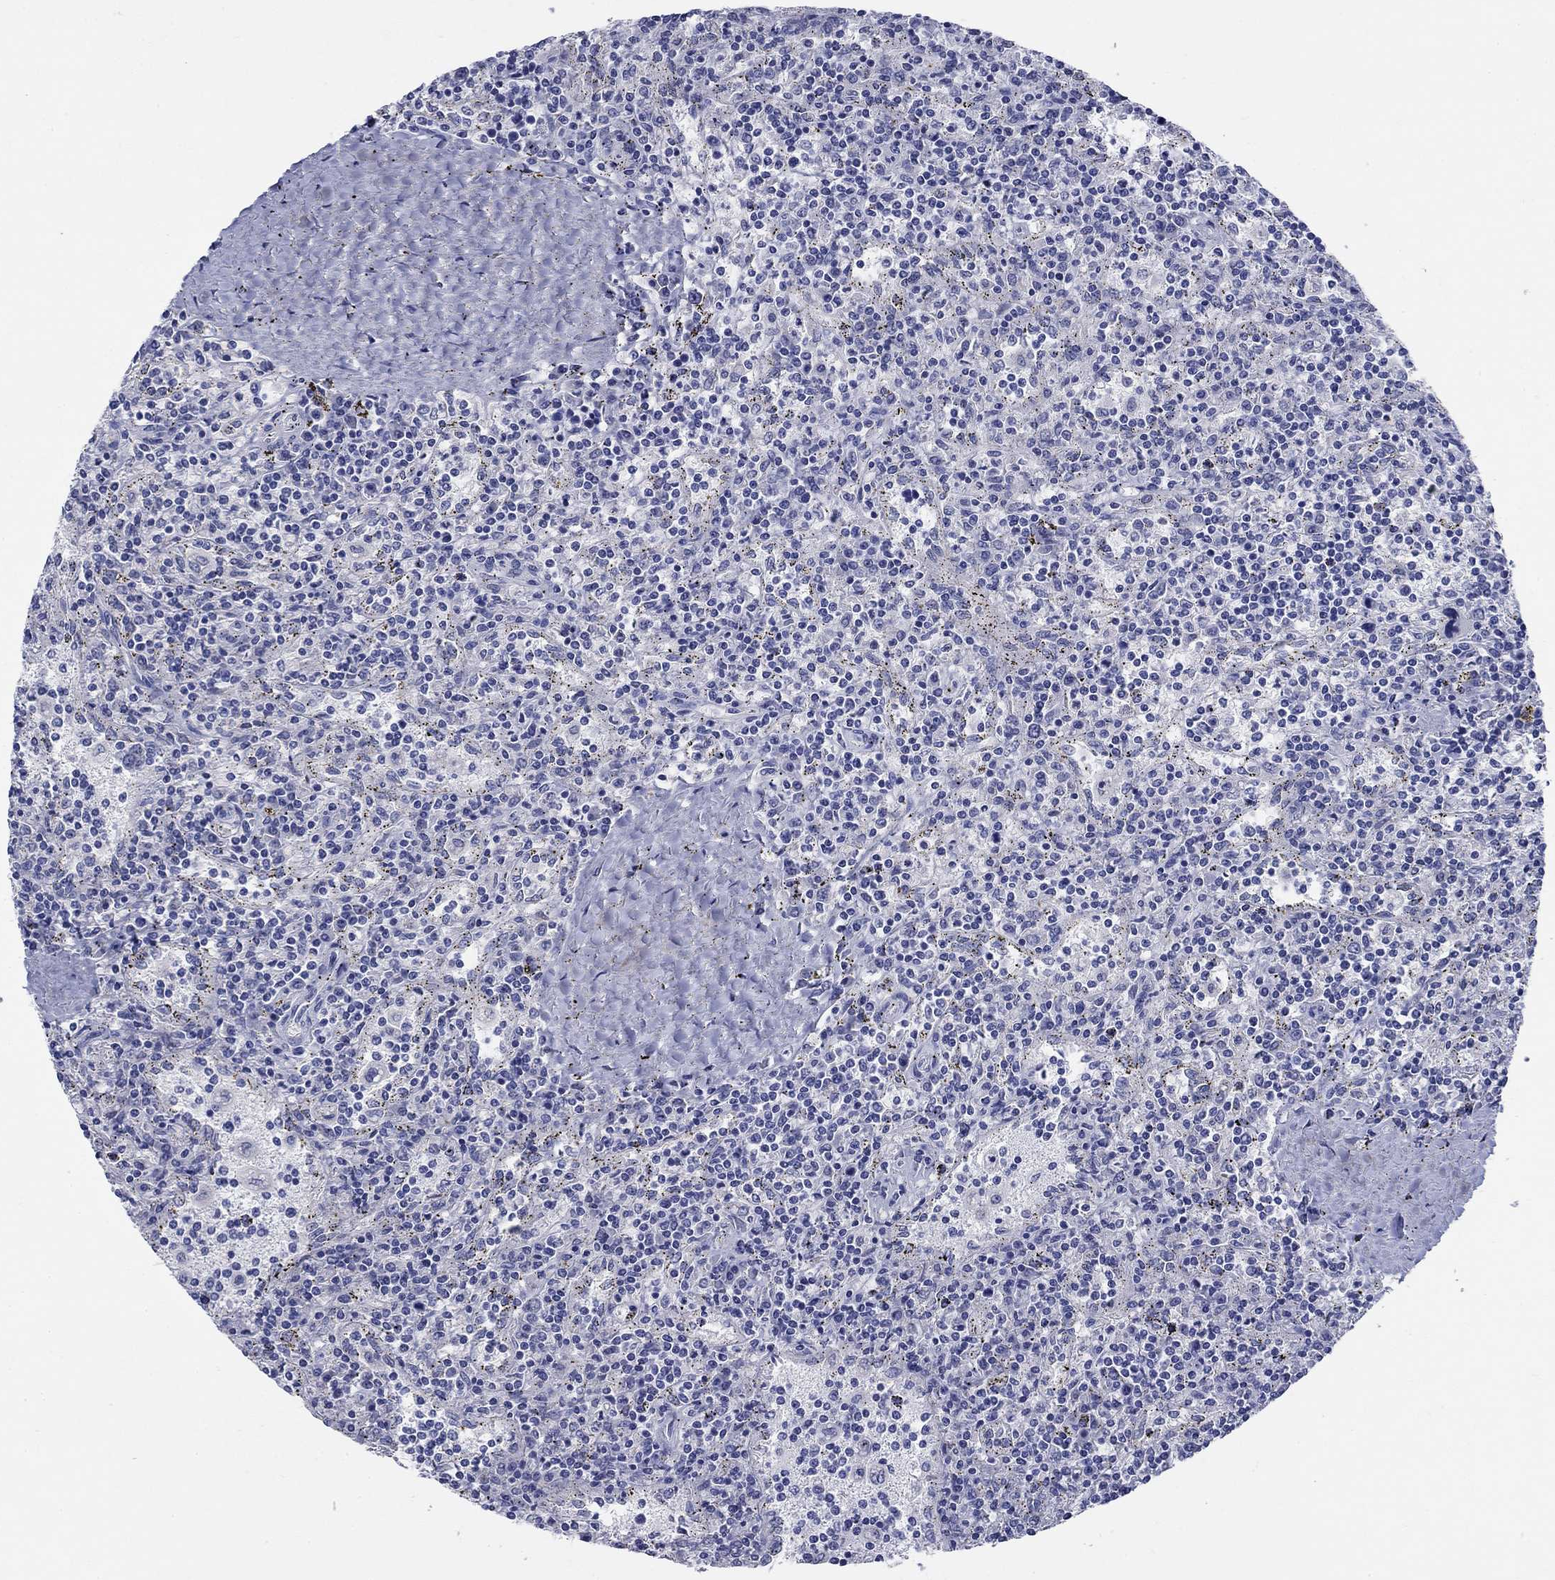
{"staining": {"intensity": "negative", "quantity": "none", "location": "none"}, "tissue": "lymphoma", "cell_type": "Tumor cells", "image_type": "cancer", "snomed": [{"axis": "morphology", "description": "Malignant lymphoma, non-Hodgkin's type, Low grade"}, {"axis": "topography", "description": "Spleen"}], "caption": "DAB (3,3'-diaminobenzidine) immunohistochemical staining of low-grade malignant lymphoma, non-Hodgkin's type demonstrates no significant positivity in tumor cells.", "gene": "PRKCG", "patient": {"sex": "male", "age": 62}}